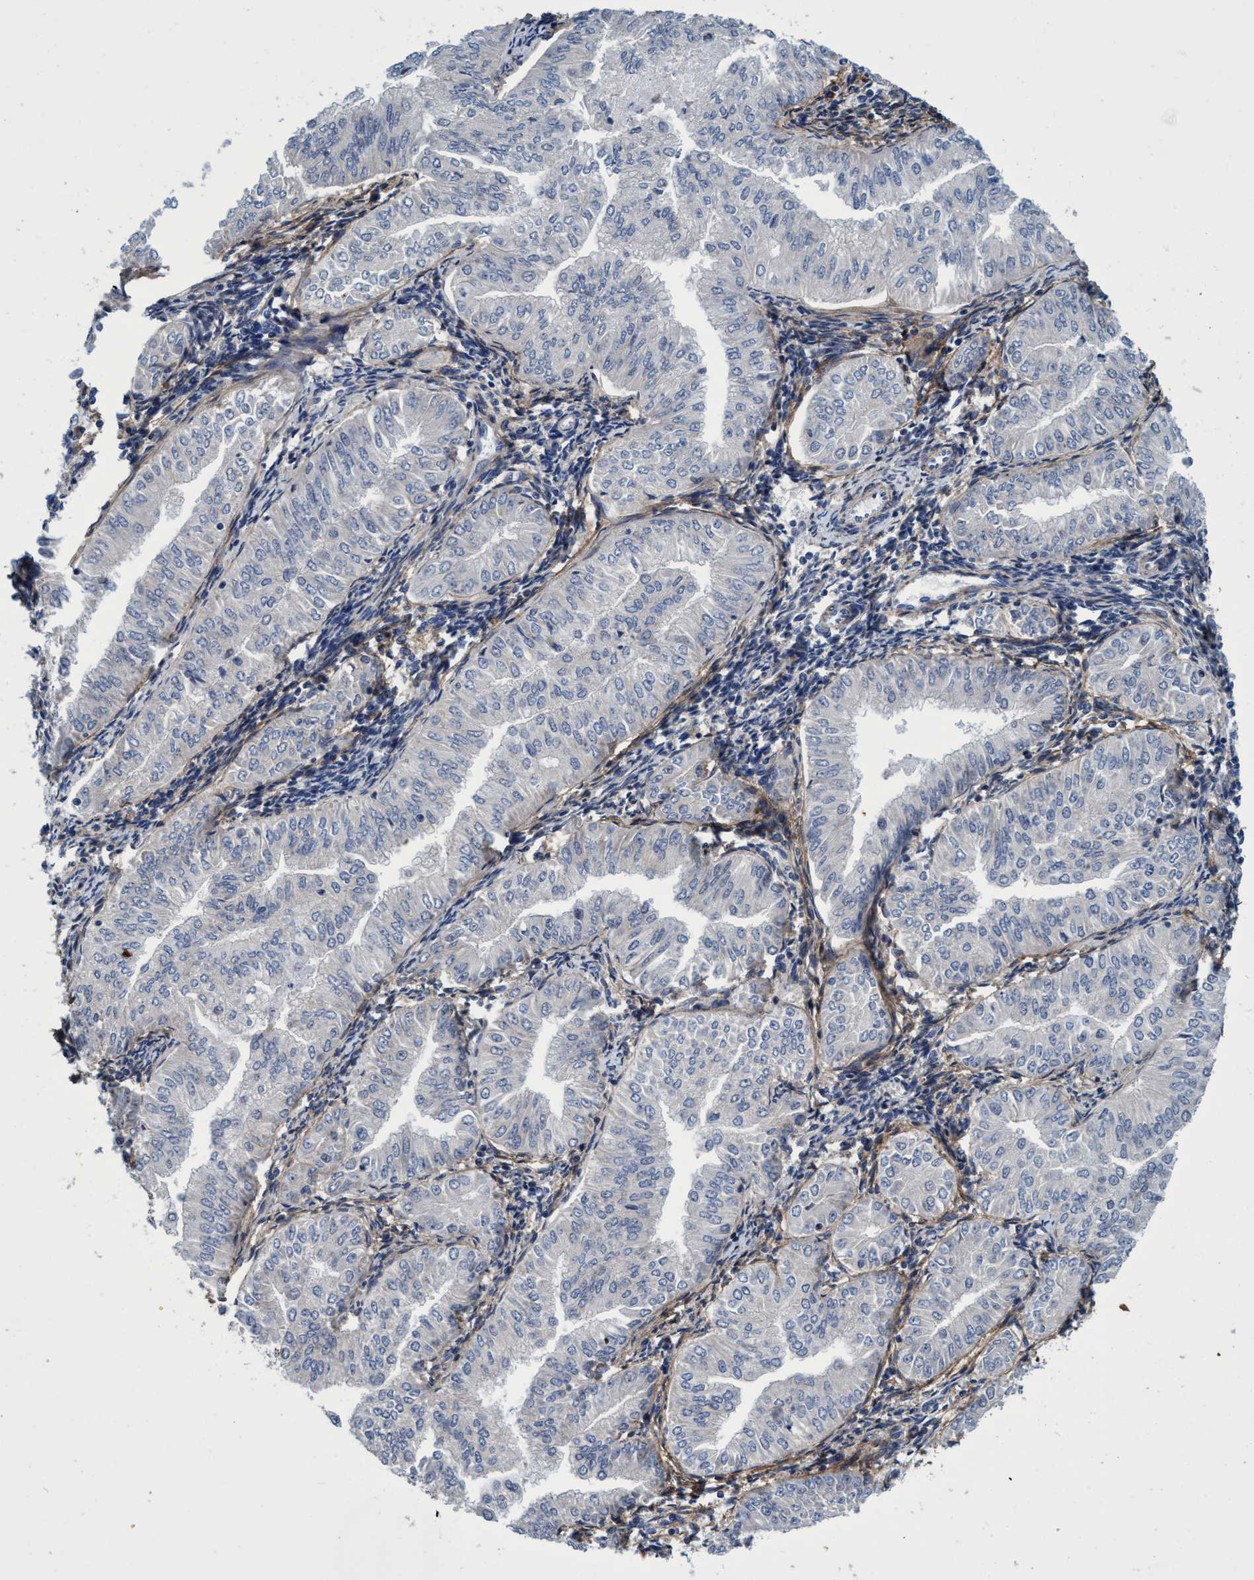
{"staining": {"intensity": "negative", "quantity": "none", "location": "none"}, "tissue": "endometrial cancer", "cell_type": "Tumor cells", "image_type": "cancer", "snomed": [{"axis": "morphology", "description": "Normal tissue, NOS"}, {"axis": "morphology", "description": "Adenocarcinoma, NOS"}, {"axis": "topography", "description": "Endometrium"}], "caption": "The micrograph shows no significant staining in tumor cells of endometrial adenocarcinoma.", "gene": "CALCOCO2", "patient": {"sex": "female", "age": 53}}